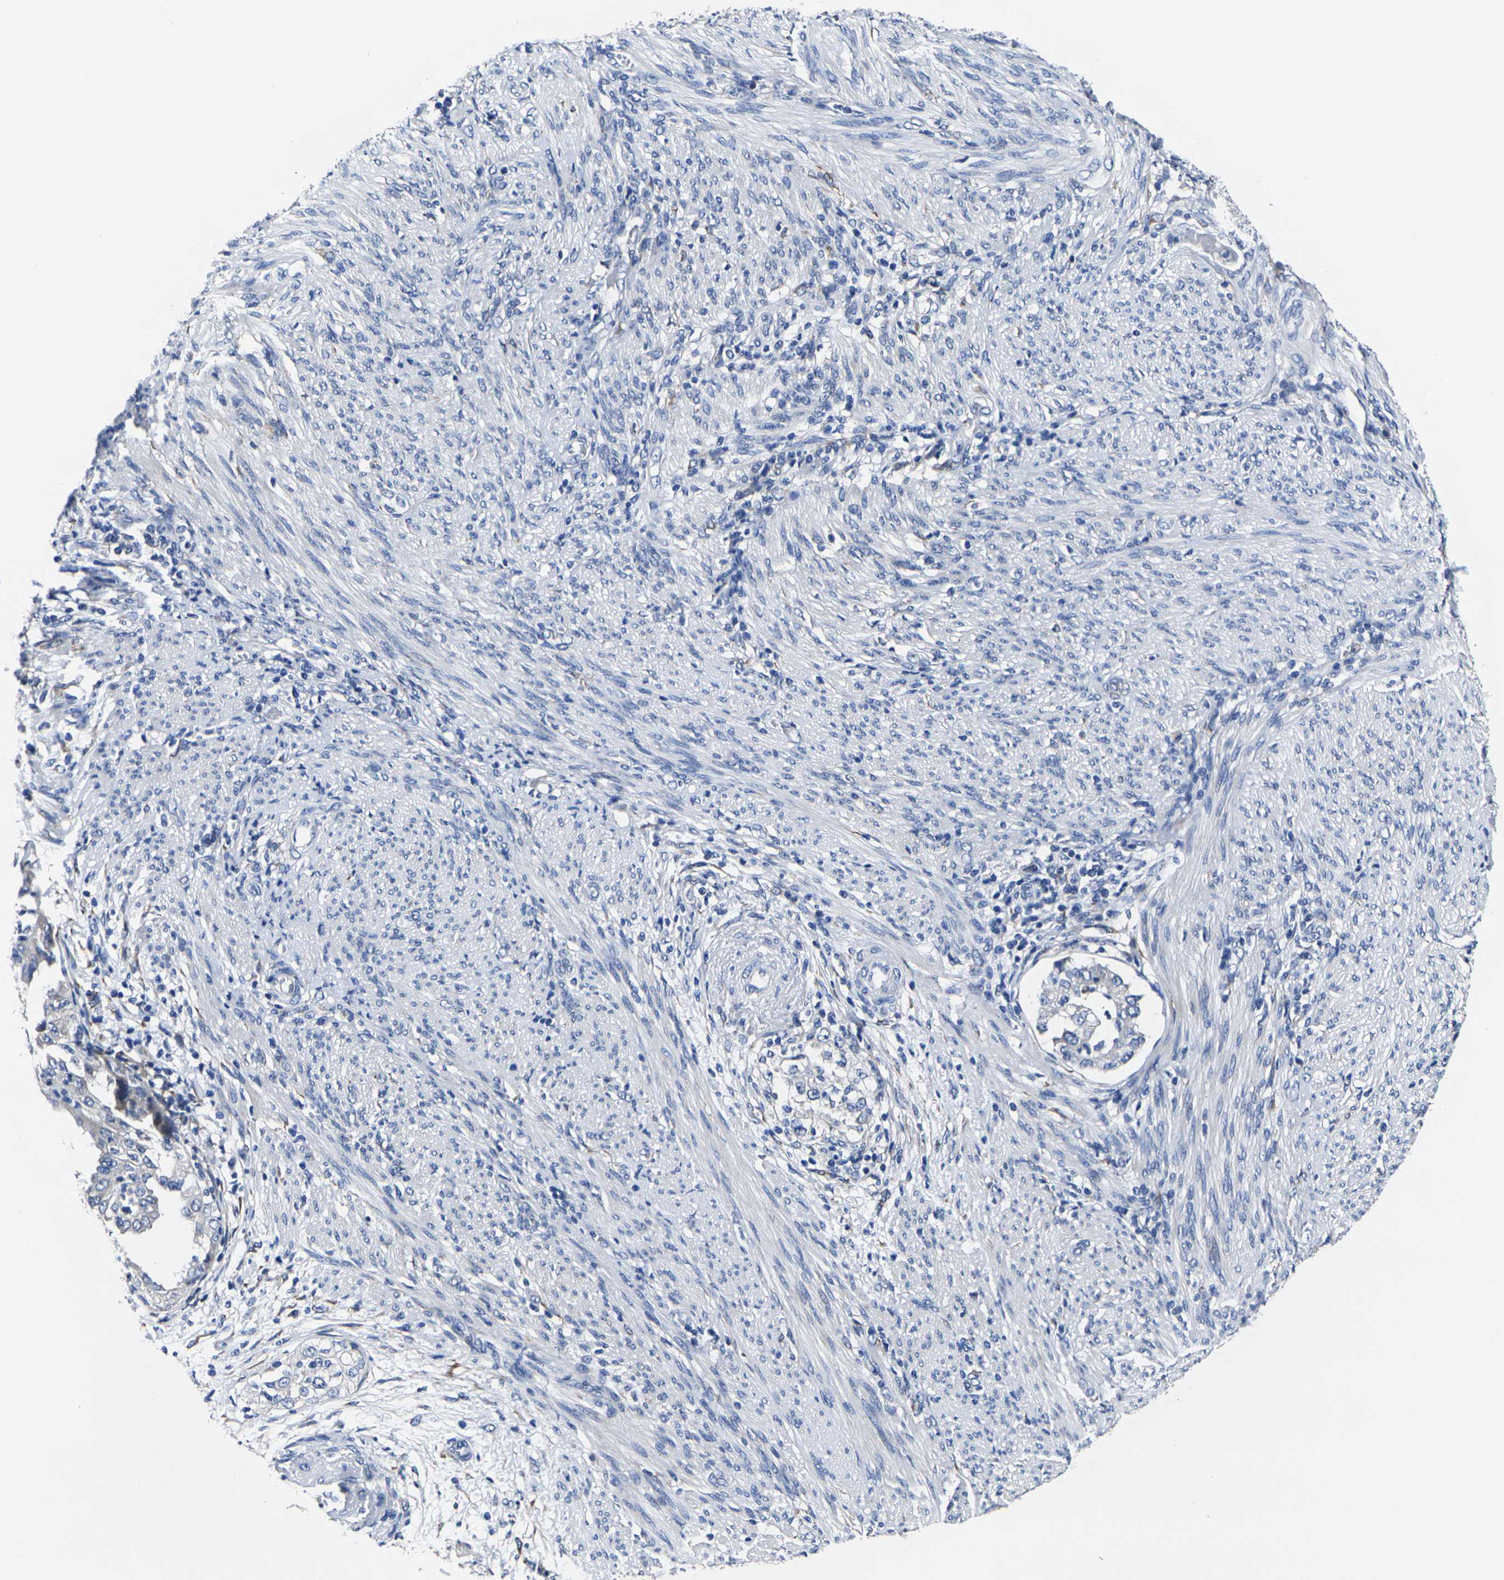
{"staining": {"intensity": "negative", "quantity": "none", "location": "none"}, "tissue": "endometrial cancer", "cell_type": "Tumor cells", "image_type": "cancer", "snomed": [{"axis": "morphology", "description": "Adenocarcinoma, NOS"}, {"axis": "topography", "description": "Endometrium"}], "caption": "This micrograph is of endometrial cancer (adenocarcinoma) stained with immunohistochemistry (IHC) to label a protein in brown with the nuclei are counter-stained blue. There is no staining in tumor cells. The staining is performed using DAB (3,3'-diaminobenzidine) brown chromogen with nuclei counter-stained in using hematoxylin.", "gene": "CYP2C8", "patient": {"sex": "female", "age": 85}}